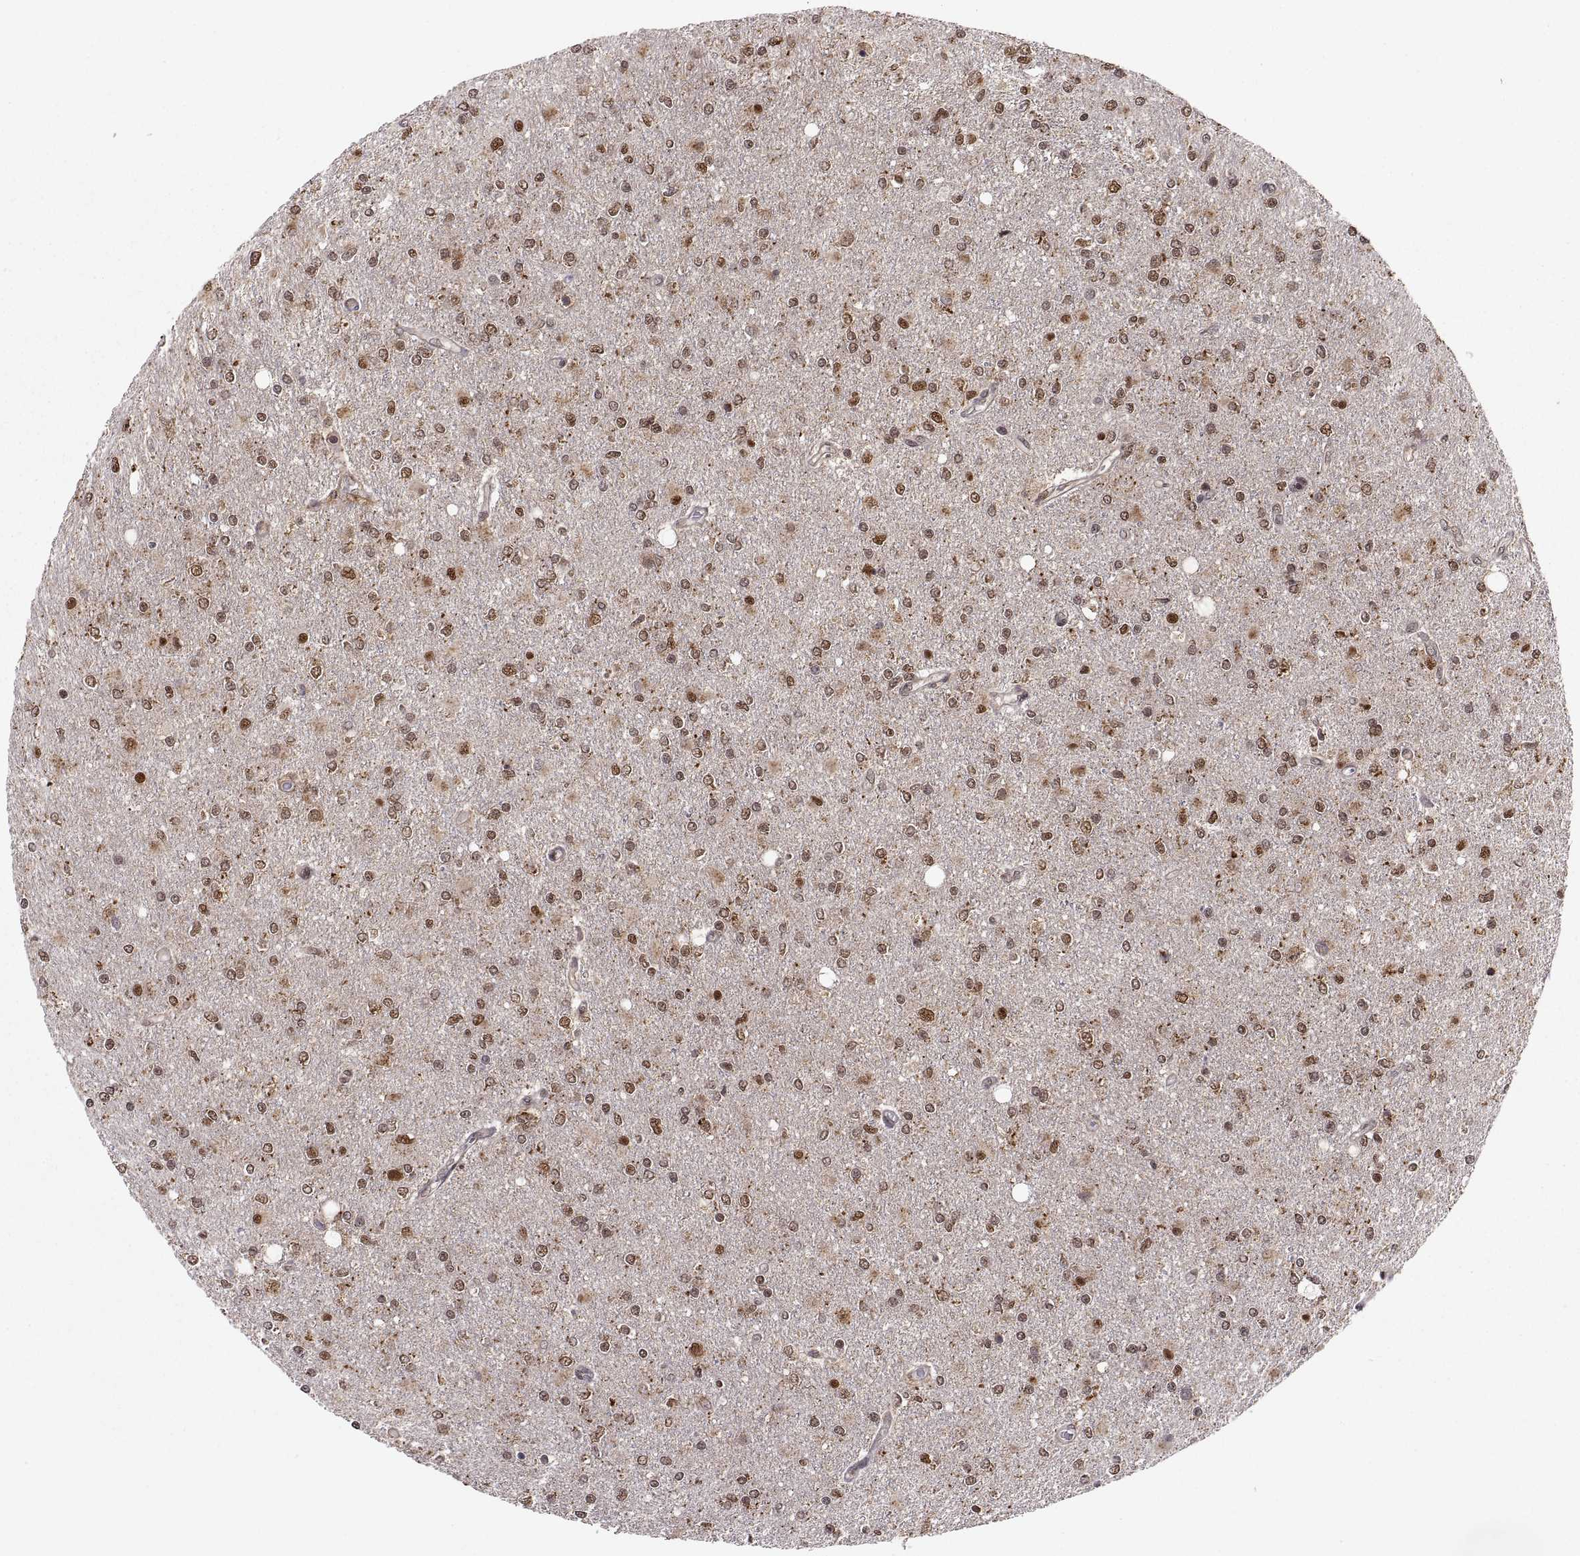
{"staining": {"intensity": "moderate", "quantity": ">75%", "location": "nuclear"}, "tissue": "glioma", "cell_type": "Tumor cells", "image_type": "cancer", "snomed": [{"axis": "morphology", "description": "Glioma, malignant, High grade"}, {"axis": "topography", "description": "Cerebral cortex"}], "caption": "DAB (3,3'-diaminobenzidine) immunohistochemical staining of high-grade glioma (malignant) reveals moderate nuclear protein staining in about >75% of tumor cells.", "gene": "PSMC2", "patient": {"sex": "male", "age": 70}}